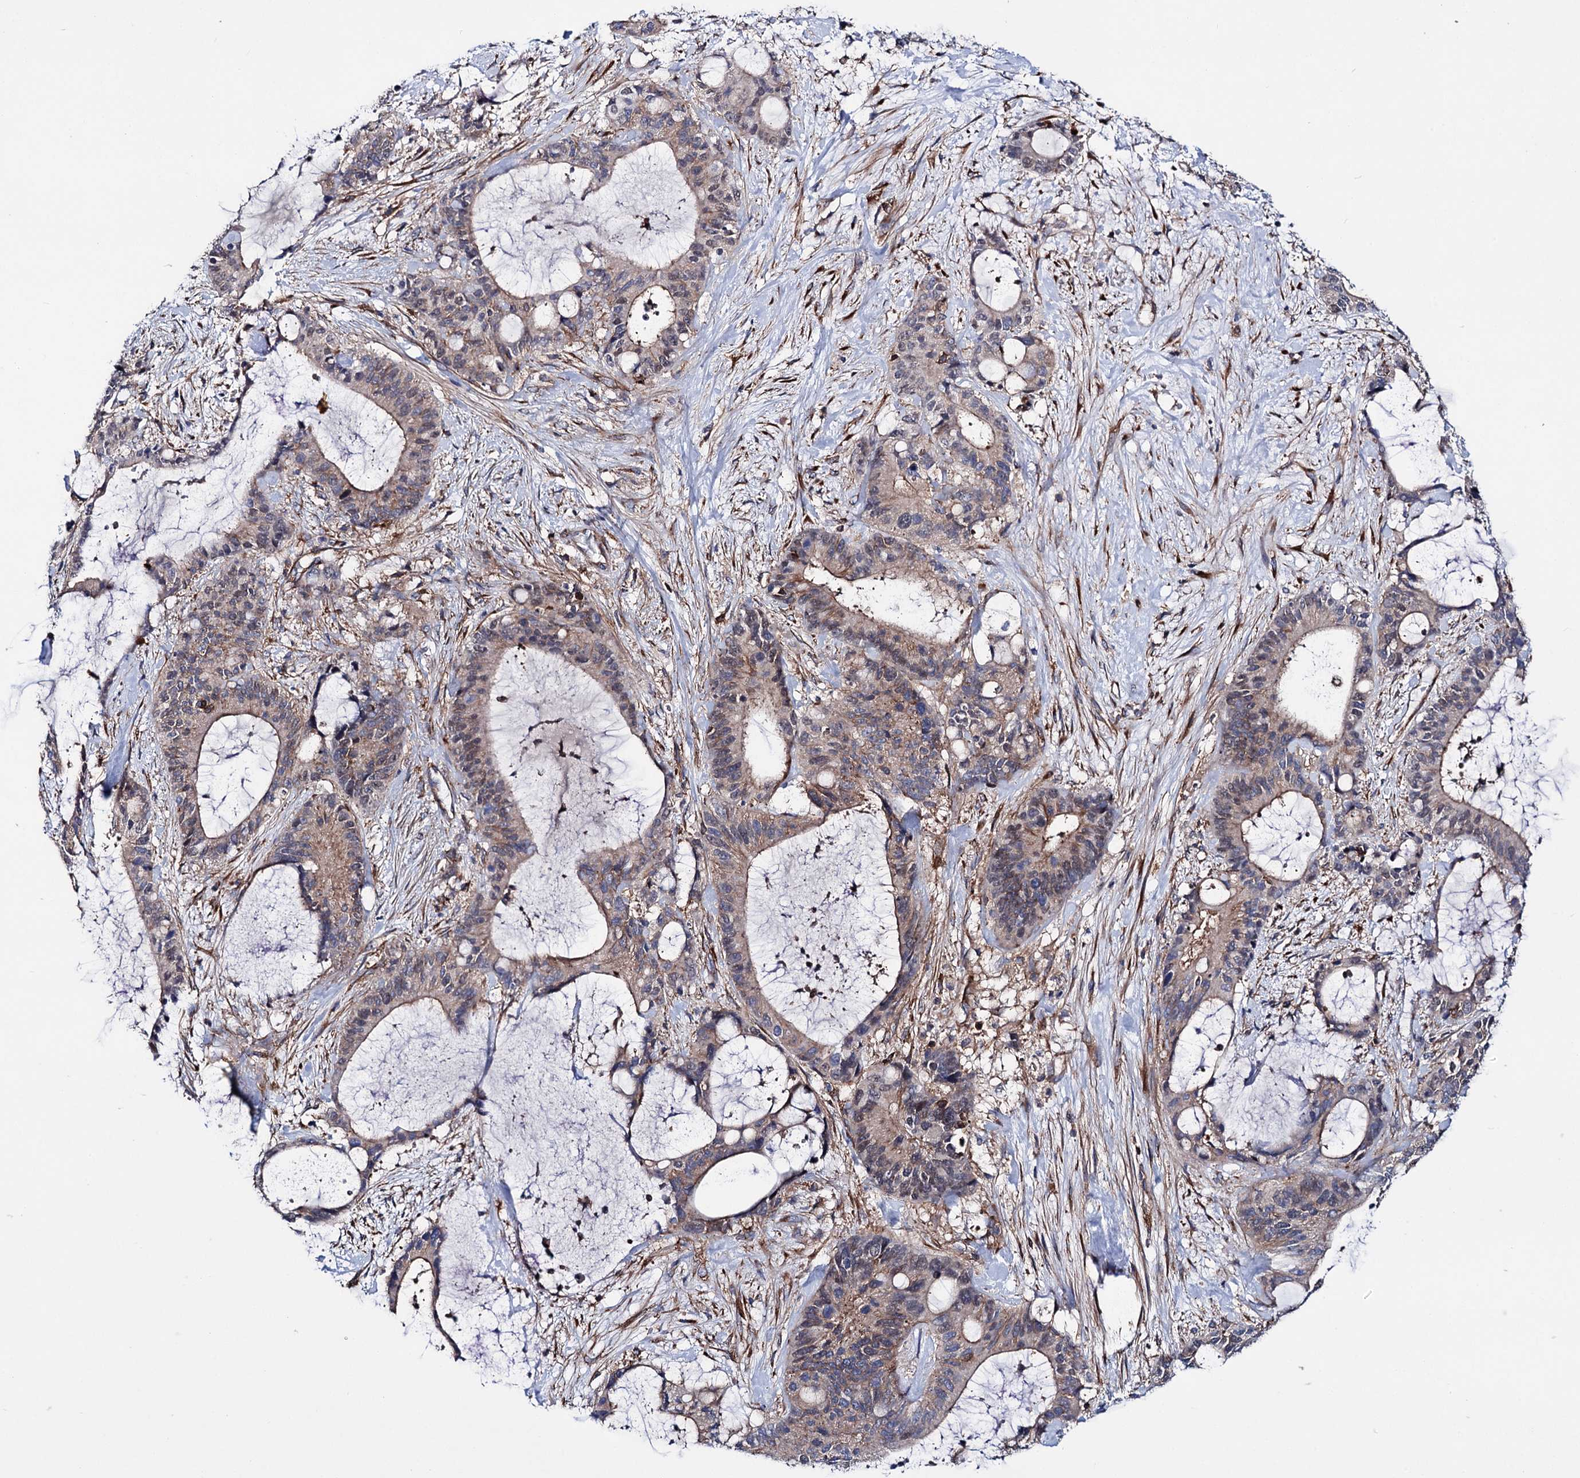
{"staining": {"intensity": "weak", "quantity": "<25%", "location": "cytoplasmic/membranous,nuclear"}, "tissue": "liver cancer", "cell_type": "Tumor cells", "image_type": "cancer", "snomed": [{"axis": "morphology", "description": "Normal tissue, NOS"}, {"axis": "morphology", "description": "Cholangiocarcinoma"}, {"axis": "topography", "description": "Liver"}, {"axis": "topography", "description": "Peripheral nerve tissue"}], "caption": "High magnification brightfield microscopy of liver cancer stained with DAB (3,3'-diaminobenzidine) (brown) and counterstained with hematoxylin (blue): tumor cells show no significant staining.", "gene": "DEF6", "patient": {"sex": "female", "age": 73}}